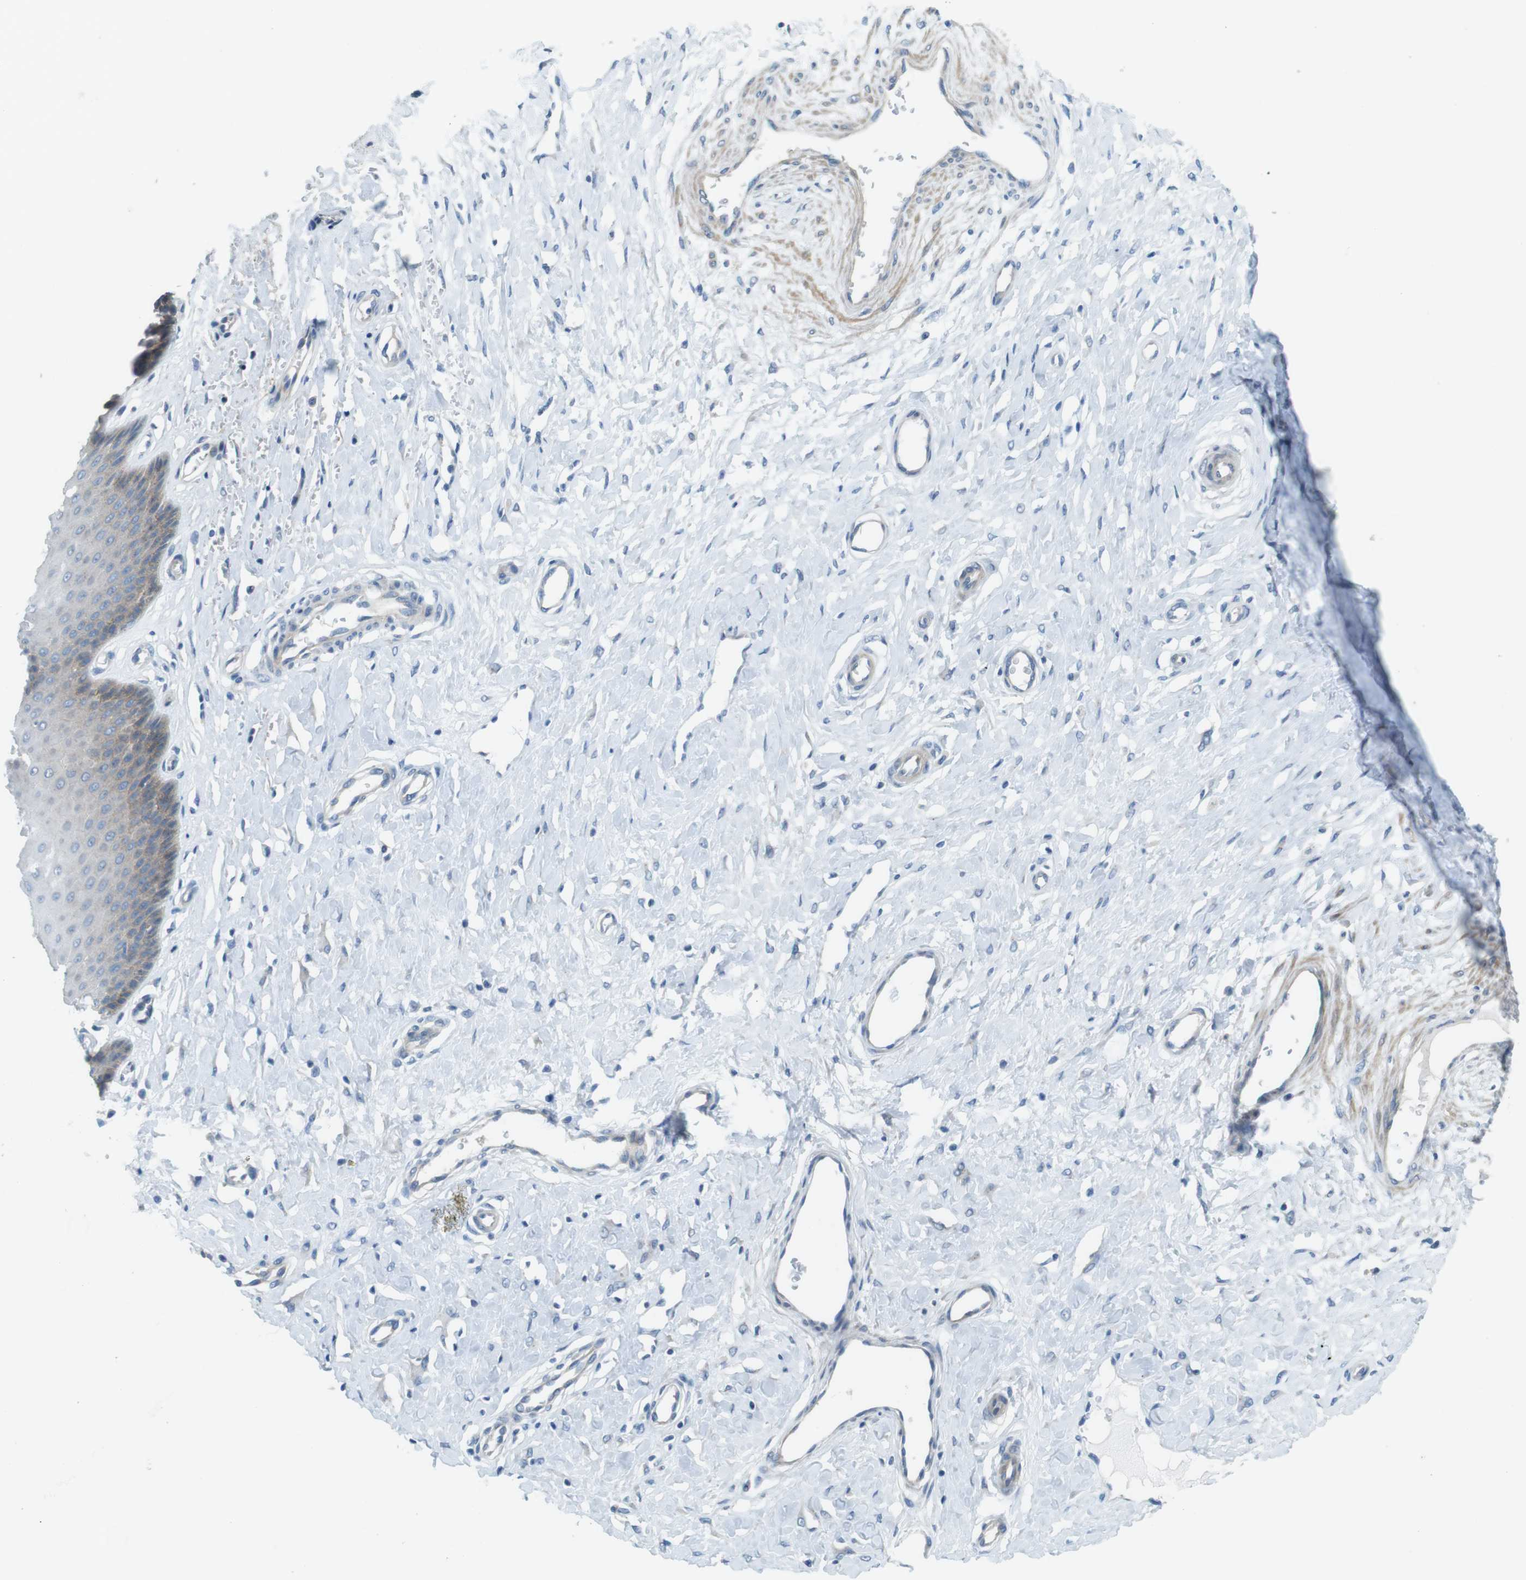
{"staining": {"intensity": "weak", "quantity": "<25%", "location": "cytoplasmic/membranous"}, "tissue": "cervix", "cell_type": "Squamous epithelial cells", "image_type": "normal", "snomed": [{"axis": "morphology", "description": "Normal tissue, NOS"}, {"axis": "topography", "description": "Cervix"}], "caption": "A histopathology image of human cervix is negative for staining in squamous epithelial cells. (DAB (3,3'-diaminobenzidine) immunohistochemistry (IHC) with hematoxylin counter stain).", "gene": "TYW1", "patient": {"sex": "female", "age": 55}}